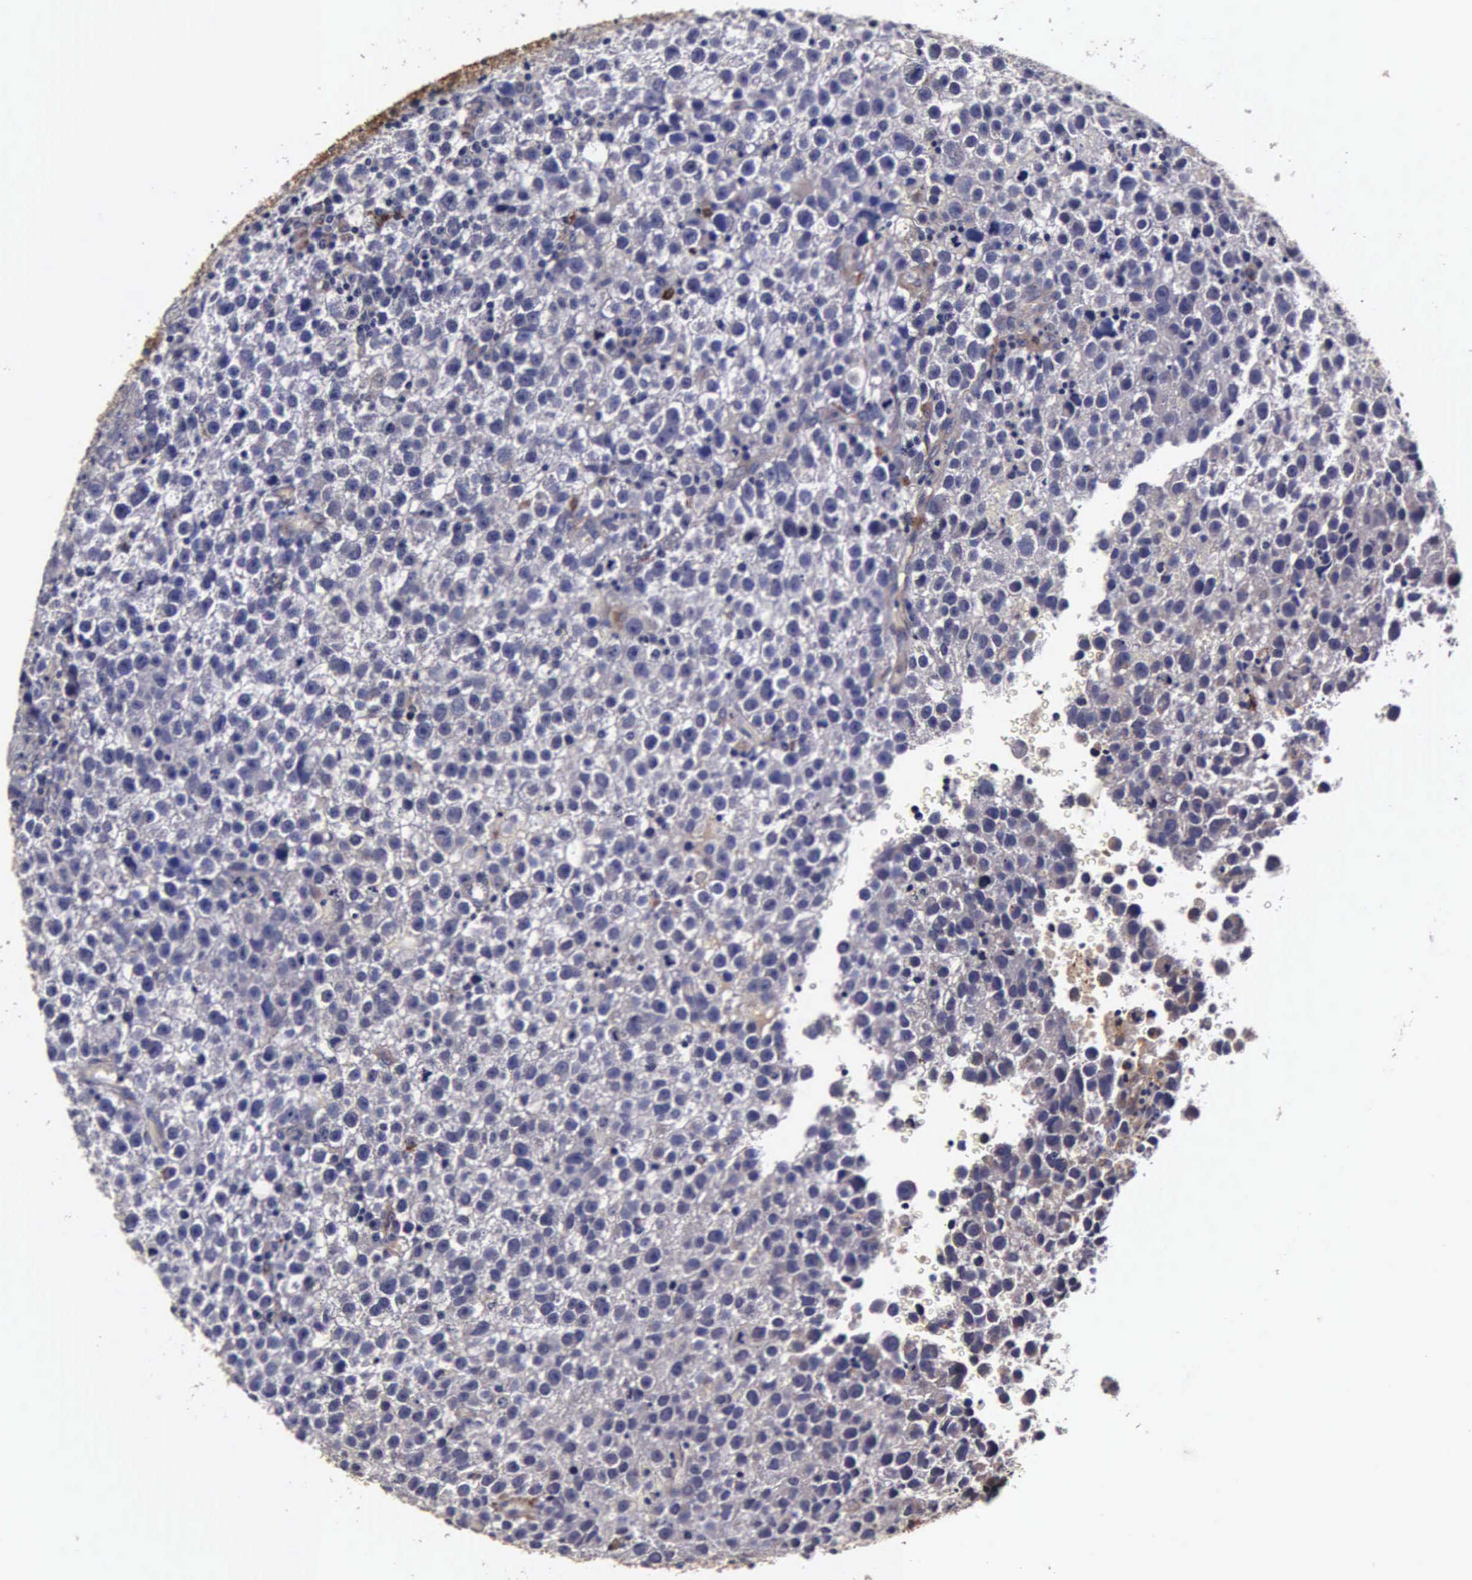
{"staining": {"intensity": "negative", "quantity": "none", "location": "none"}, "tissue": "testis cancer", "cell_type": "Tumor cells", "image_type": "cancer", "snomed": [{"axis": "morphology", "description": "Seminoma, NOS"}, {"axis": "topography", "description": "Testis"}], "caption": "Immunohistochemistry photomicrograph of neoplastic tissue: testis cancer (seminoma) stained with DAB (3,3'-diaminobenzidine) shows no significant protein positivity in tumor cells. The staining was performed using DAB to visualize the protein expression in brown, while the nuclei were stained in blue with hematoxylin (Magnification: 20x).", "gene": "CST3", "patient": {"sex": "male", "age": 33}}